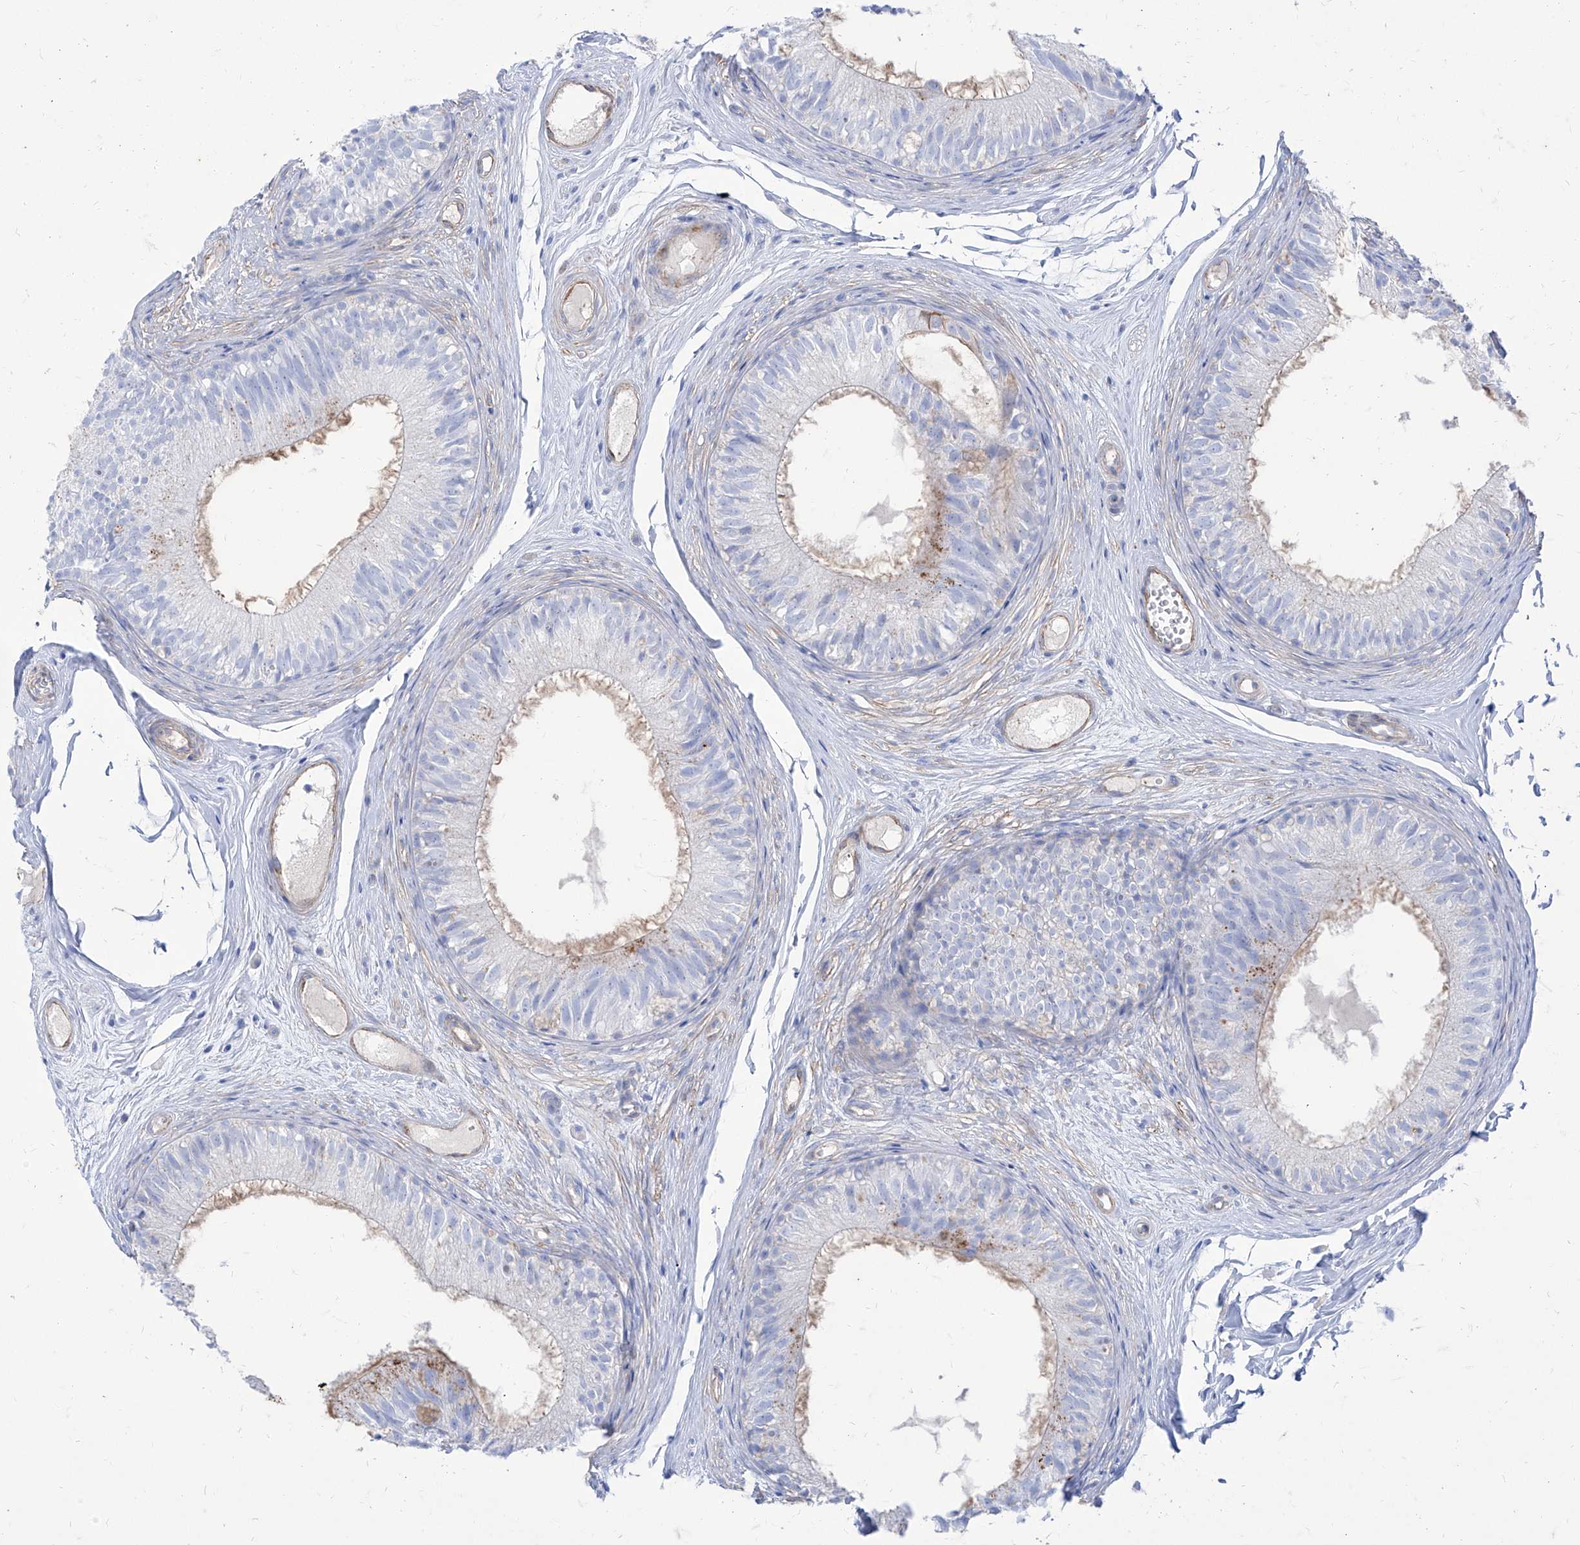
{"staining": {"intensity": "weak", "quantity": "<25%", "location": "cytoplasmic/membranous"}, "tissue": "epididymis", "cell_type": "Glandular cells", "image_type": "normal", "snomed": [{"axis": "morphology", "description": "Normal tissue, NOS"}, {"axis": "morphology", "description": "Seminoma in situ"}, {"axis": "topography", "description": "Testis"}, {"axis": "topography", "description": "Epididymis"}], "caption": "This image is of benign epididymis stained with IHC to label a protein in brown with the nuclei are counter-stained blue. There is no expression in glandular cells.", "gene": "C1orf74", "patient": {"sex": "male", "age": 28}}